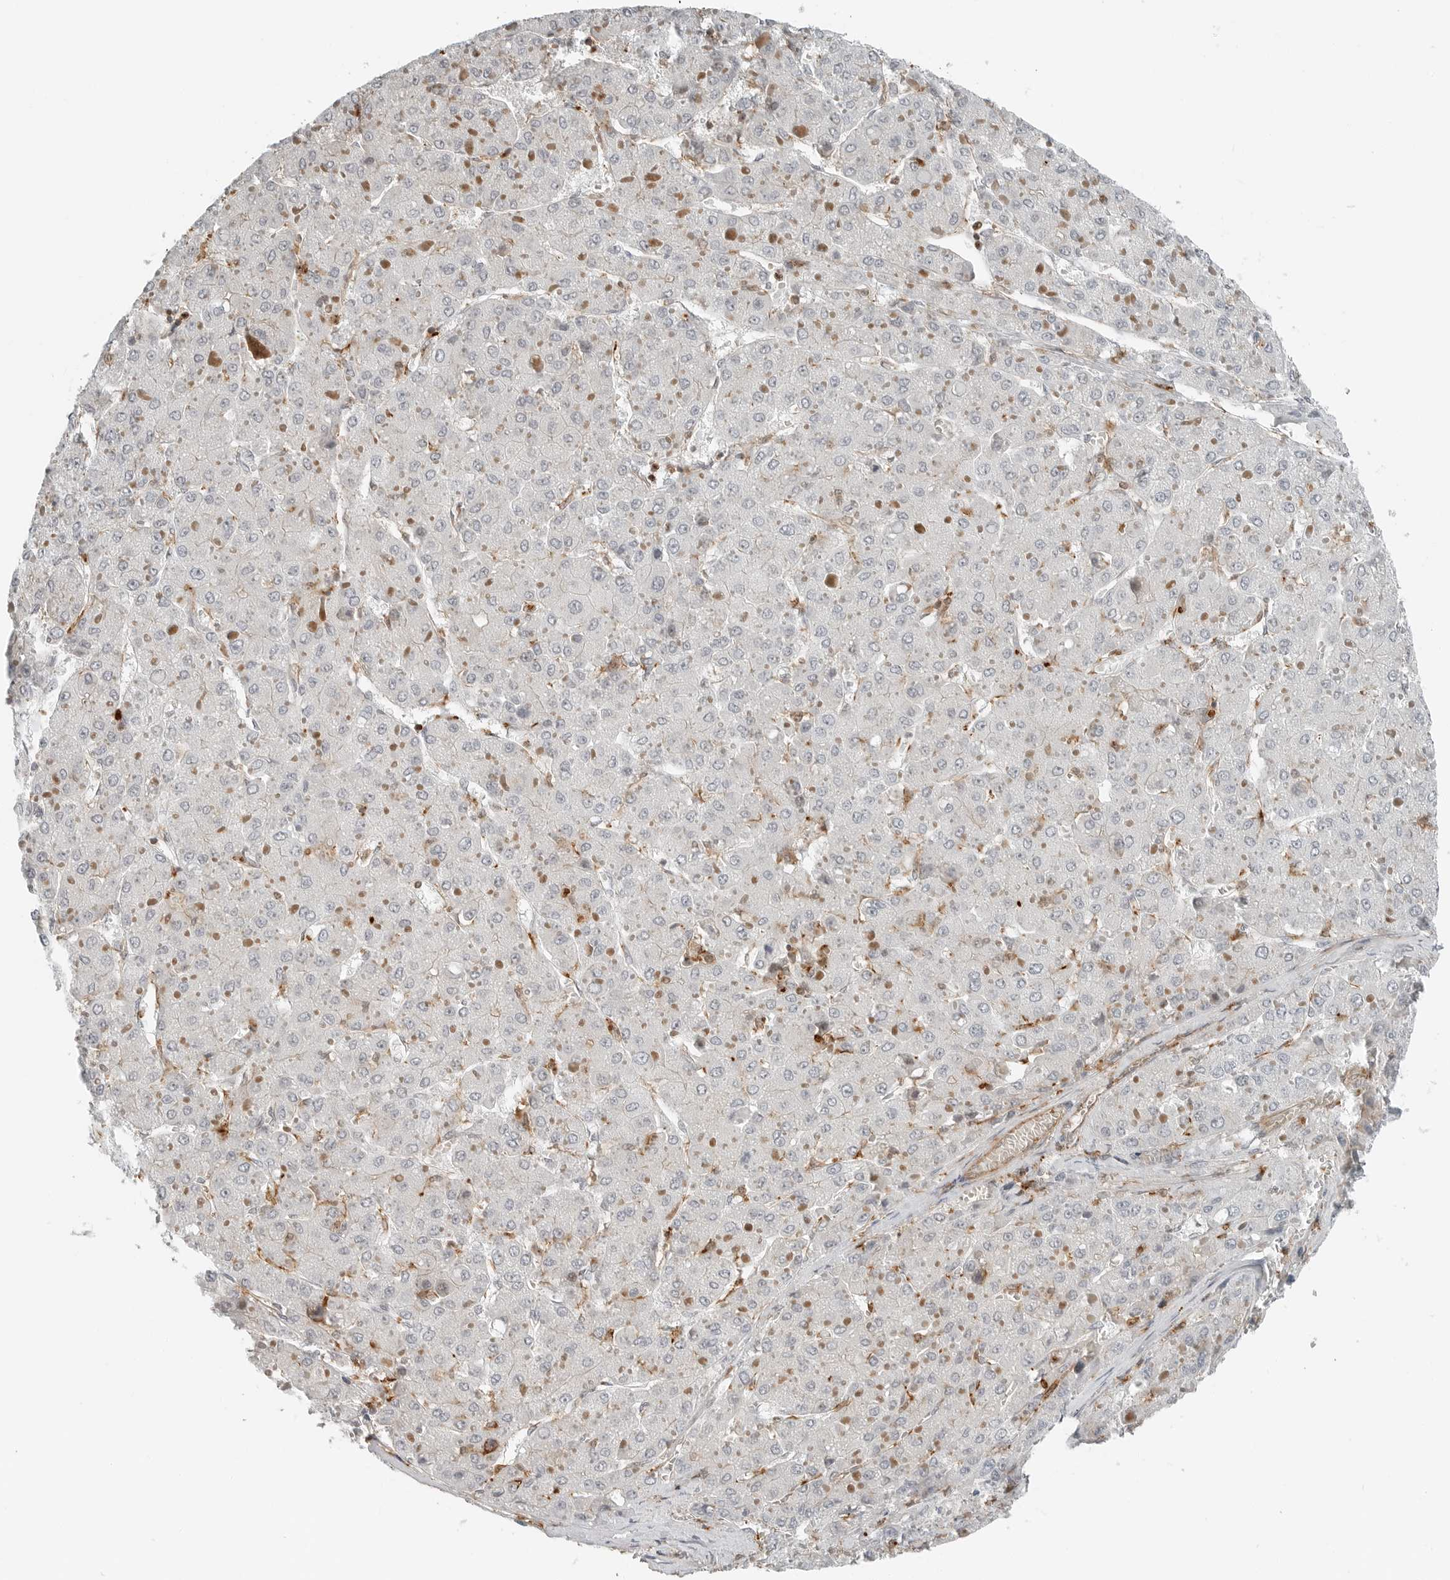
{"staining": {"intensity": "negative", "quantity": "none", "location": "none"}, "tissue": "liver cancer", "cell_type": "Tumor cells", "image_type": "cancer", "snomed": [{"axis": "morphology", "description": "Carcinoma, Hepatocellular, NOS"}, {"axis": "topography", "description": "Liver"}], "caption": "Tumor cells are negative for brown protein staining in liver cancer (hepatocellular carcinoma).", "gene": "LEFTY2", "patient": {"sex": "female", "age": 73}}